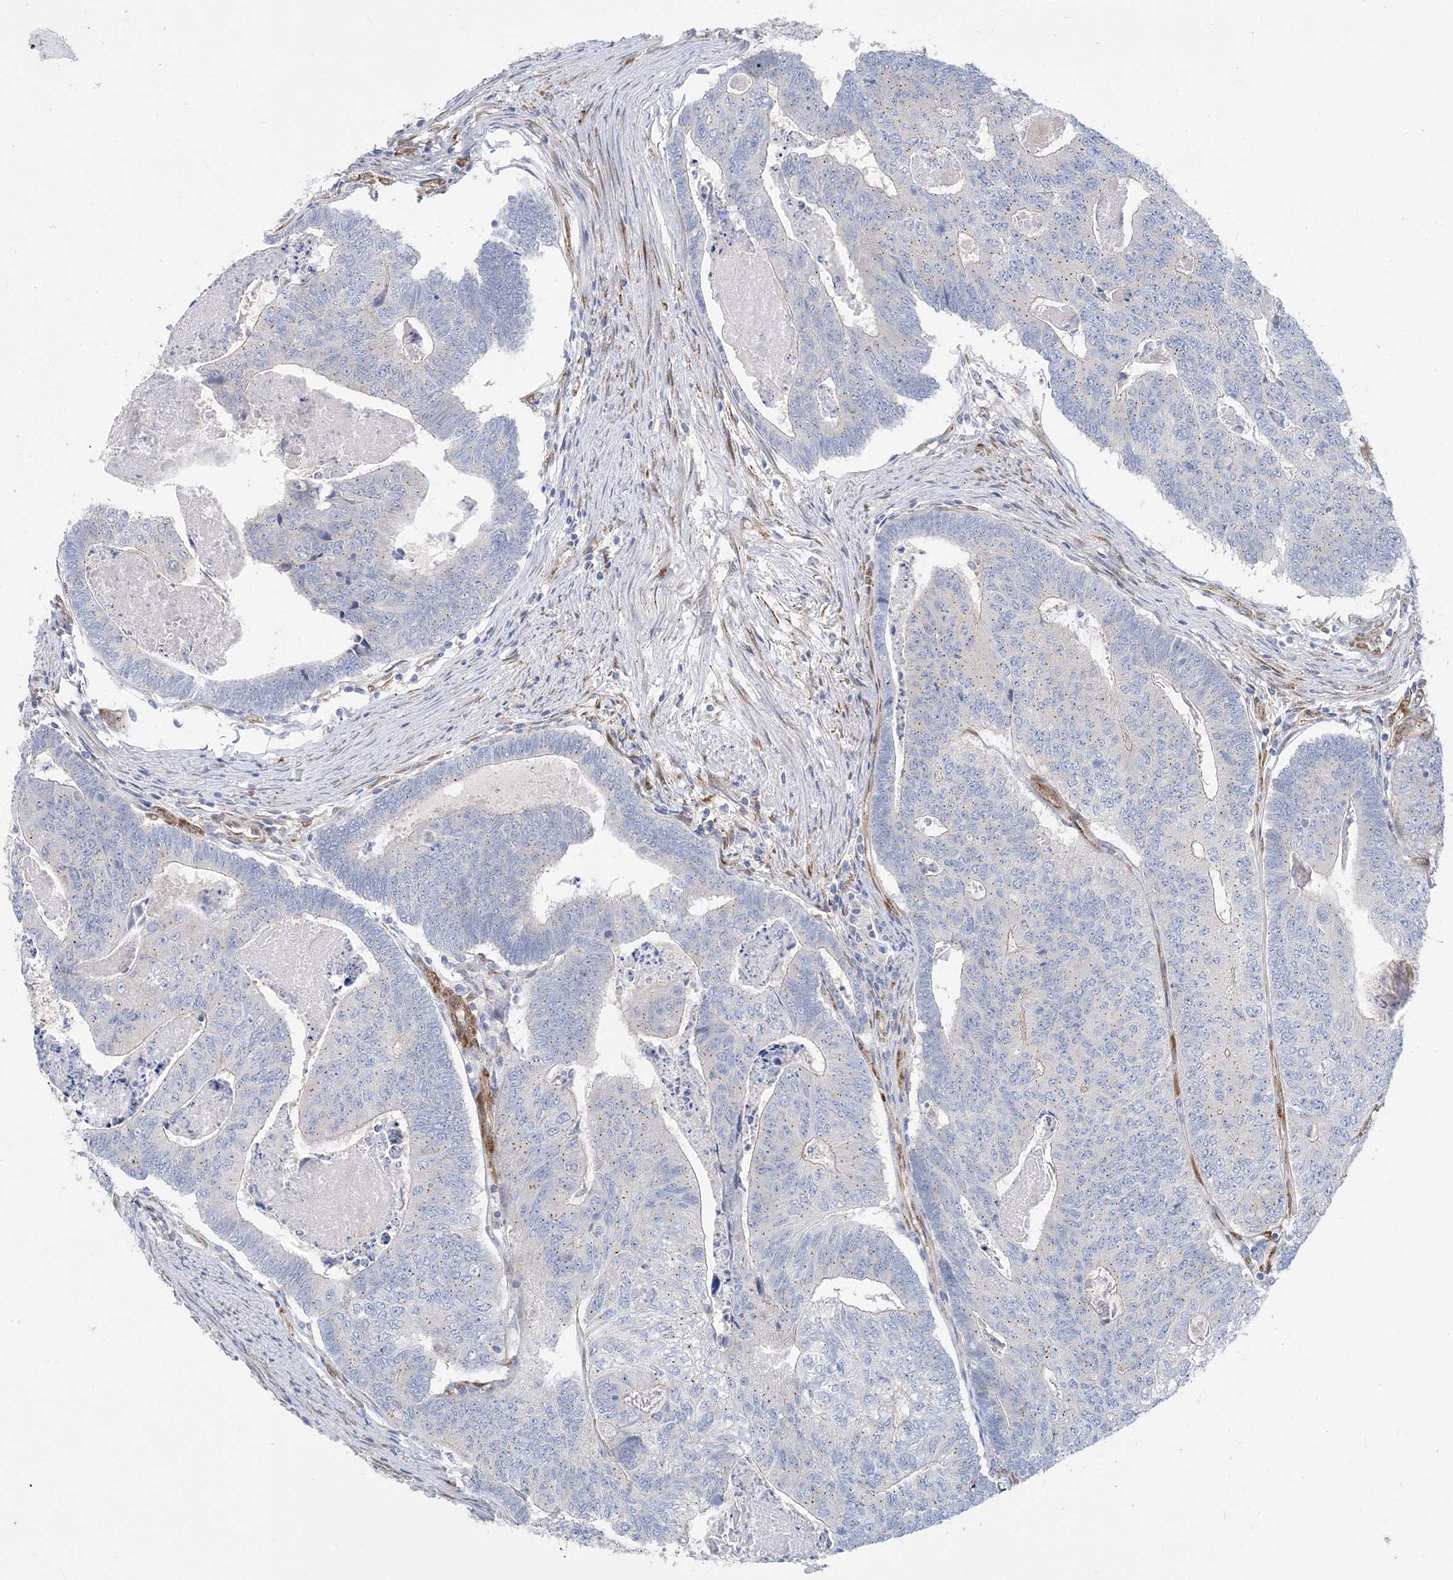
{"staining": {"intensity": "negative", "quantity": "none", "location": "none"}, "tissue": "colorectal cancer", "cell_type": "Tumor cells", "image_type": "cancer", "snomed": [{"axis": "morphology", "description": "Adenocarcinoma, NOS"}, {"axis": "topography", "description": "Colon"}], "caption": "This is an immunohistochemistry histopathology image of human colorectal cancer (adenocarcinoma). There is no staining in tumor cells.", "gene": "RBMS3", "patient": {"sex": "female", "age": 67}}